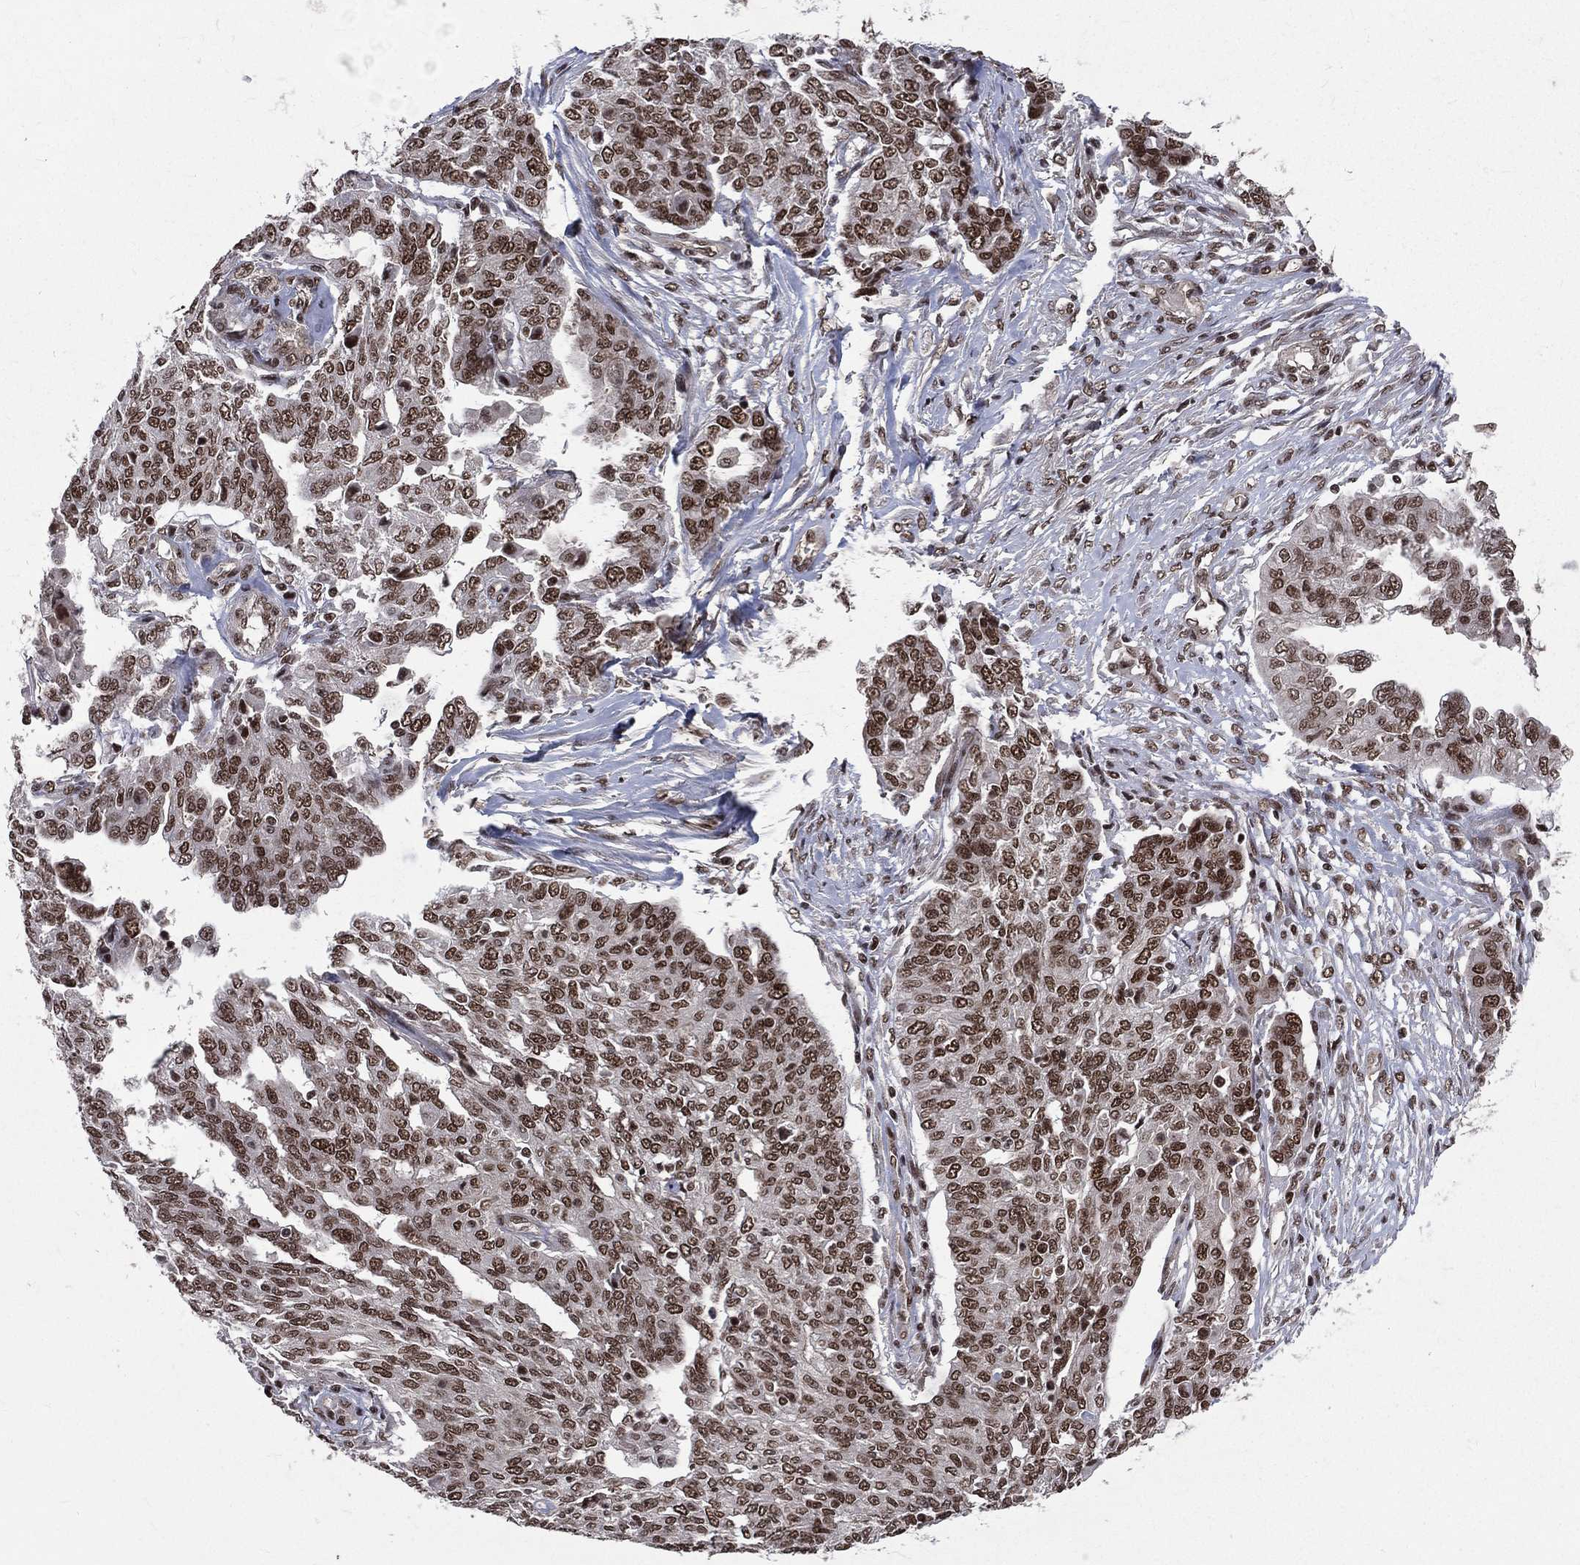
{"staining": {"intensity": "strong", "quantity": ">75%", "location": "nuclear"}, "tissue": "ovarian cancer", "cell_type": "Tumor cells", "image_type": "cancer", "snomed": [{"axis": "morphology", "description": "Cystadenocarcinoma, serous, NOS"}, {"axis": "topography", "description": "Ovary"}], "caption": "A brown stain labels strong nuclear staining of a protein in ovarian serous cystadenocarcinoma tumor cells.", "gene": "SMC3", "patient": {"sex": "female", "age": 67}}